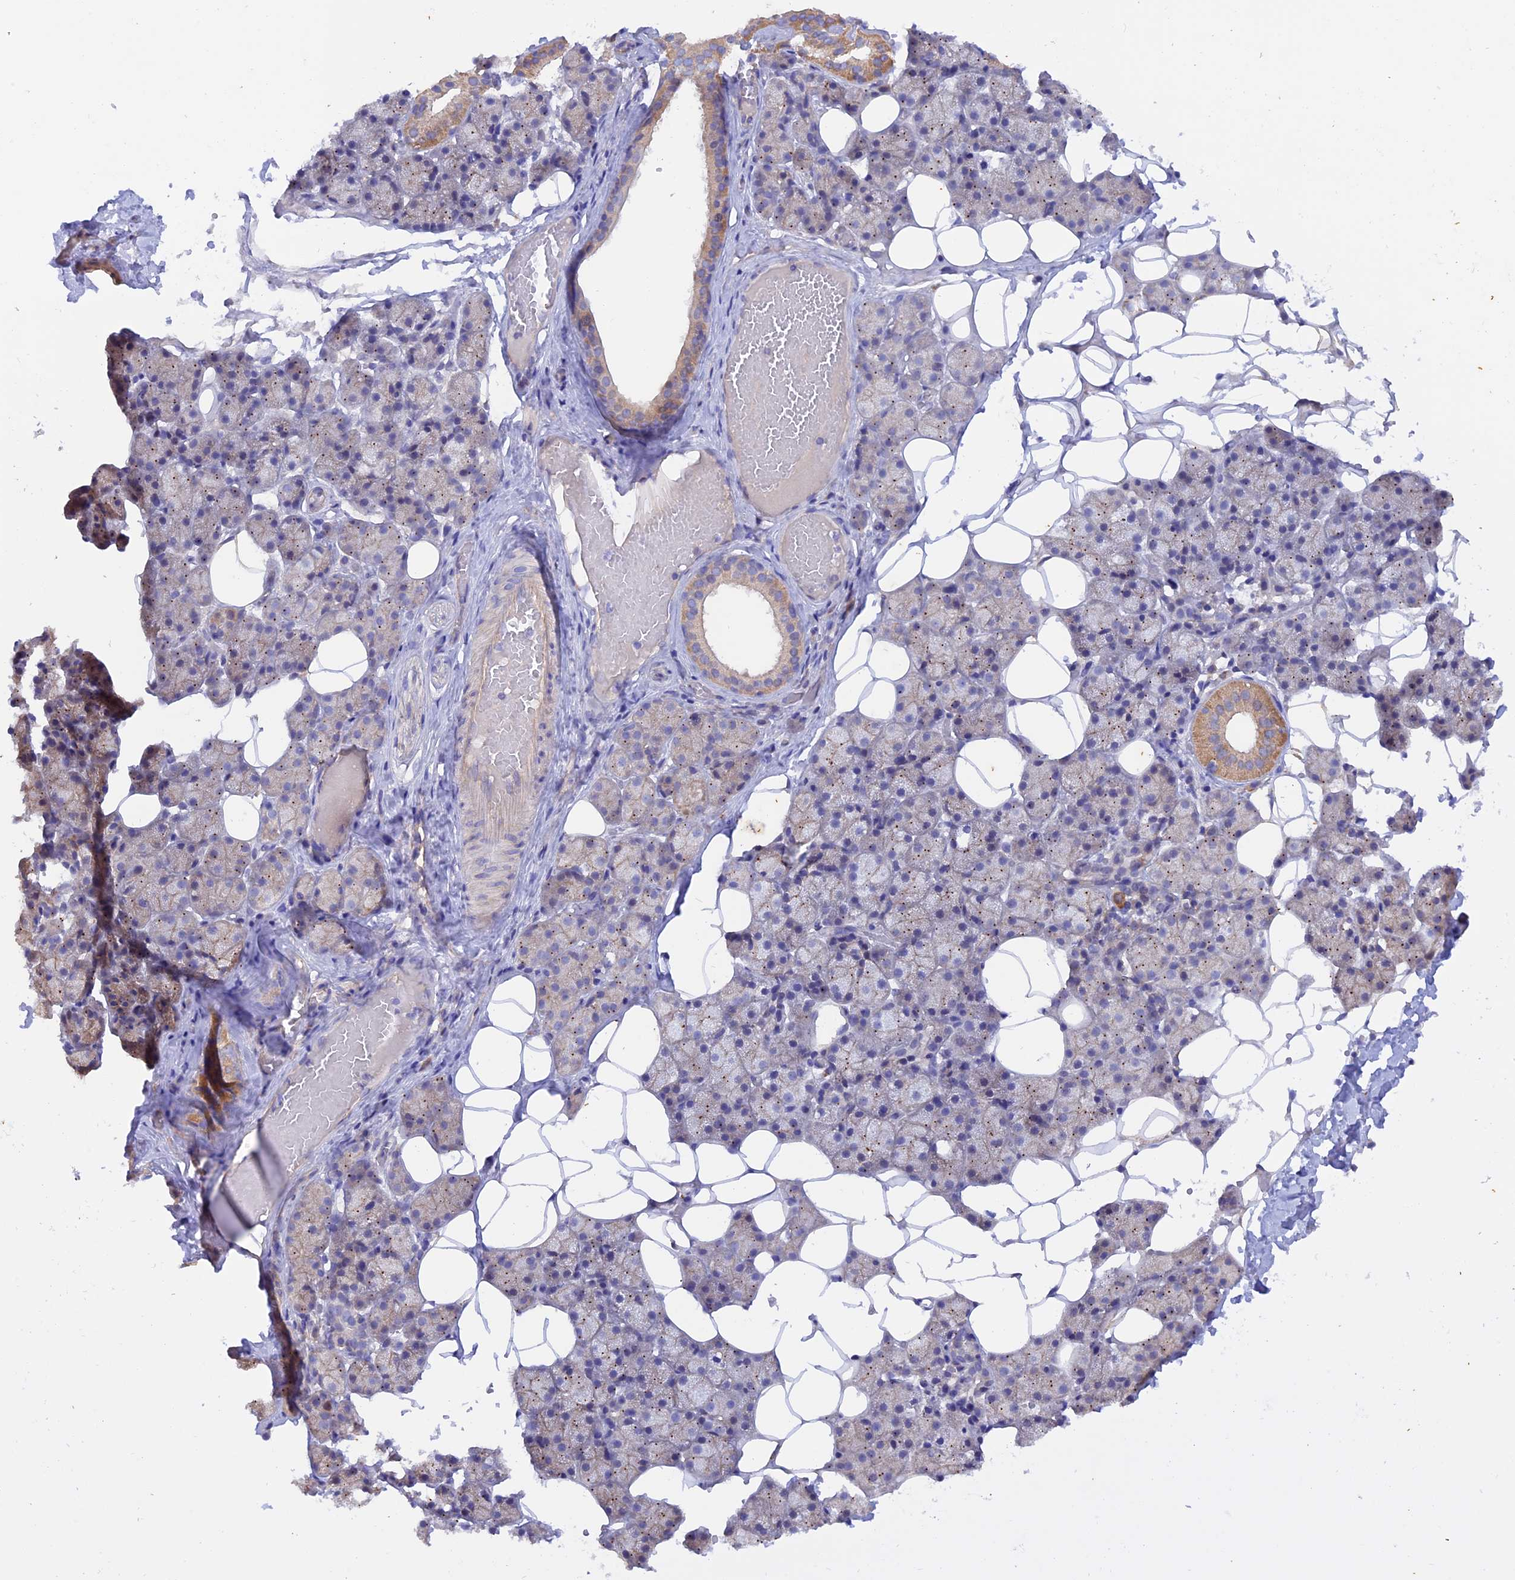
{"staining": {"intensity": "moderate", "quantity": "<25%", "location": "cytoplasmic/membranous"}, "tissue": "salivary gland", "cell_type": "Glandular cells", "image_type": "normal", "snomed": [{"axis": "morphology", "description": "Normal tissue, NOS"}, {"axis": "topography", "description": "Salivary gland"}], "caption": "High-magnification brightfield microscopy of normal salivary gland stained with DAB (3,3'-diaminobenzidine) (brown) and counterstained with hematoxylin (blue). glandular cells exhibit moderate cytoplasmic/membranous staining is appreciated in about<25% of cells.", "gene": "HYCC1", "patient": {"sex": "female", "age": 33}}